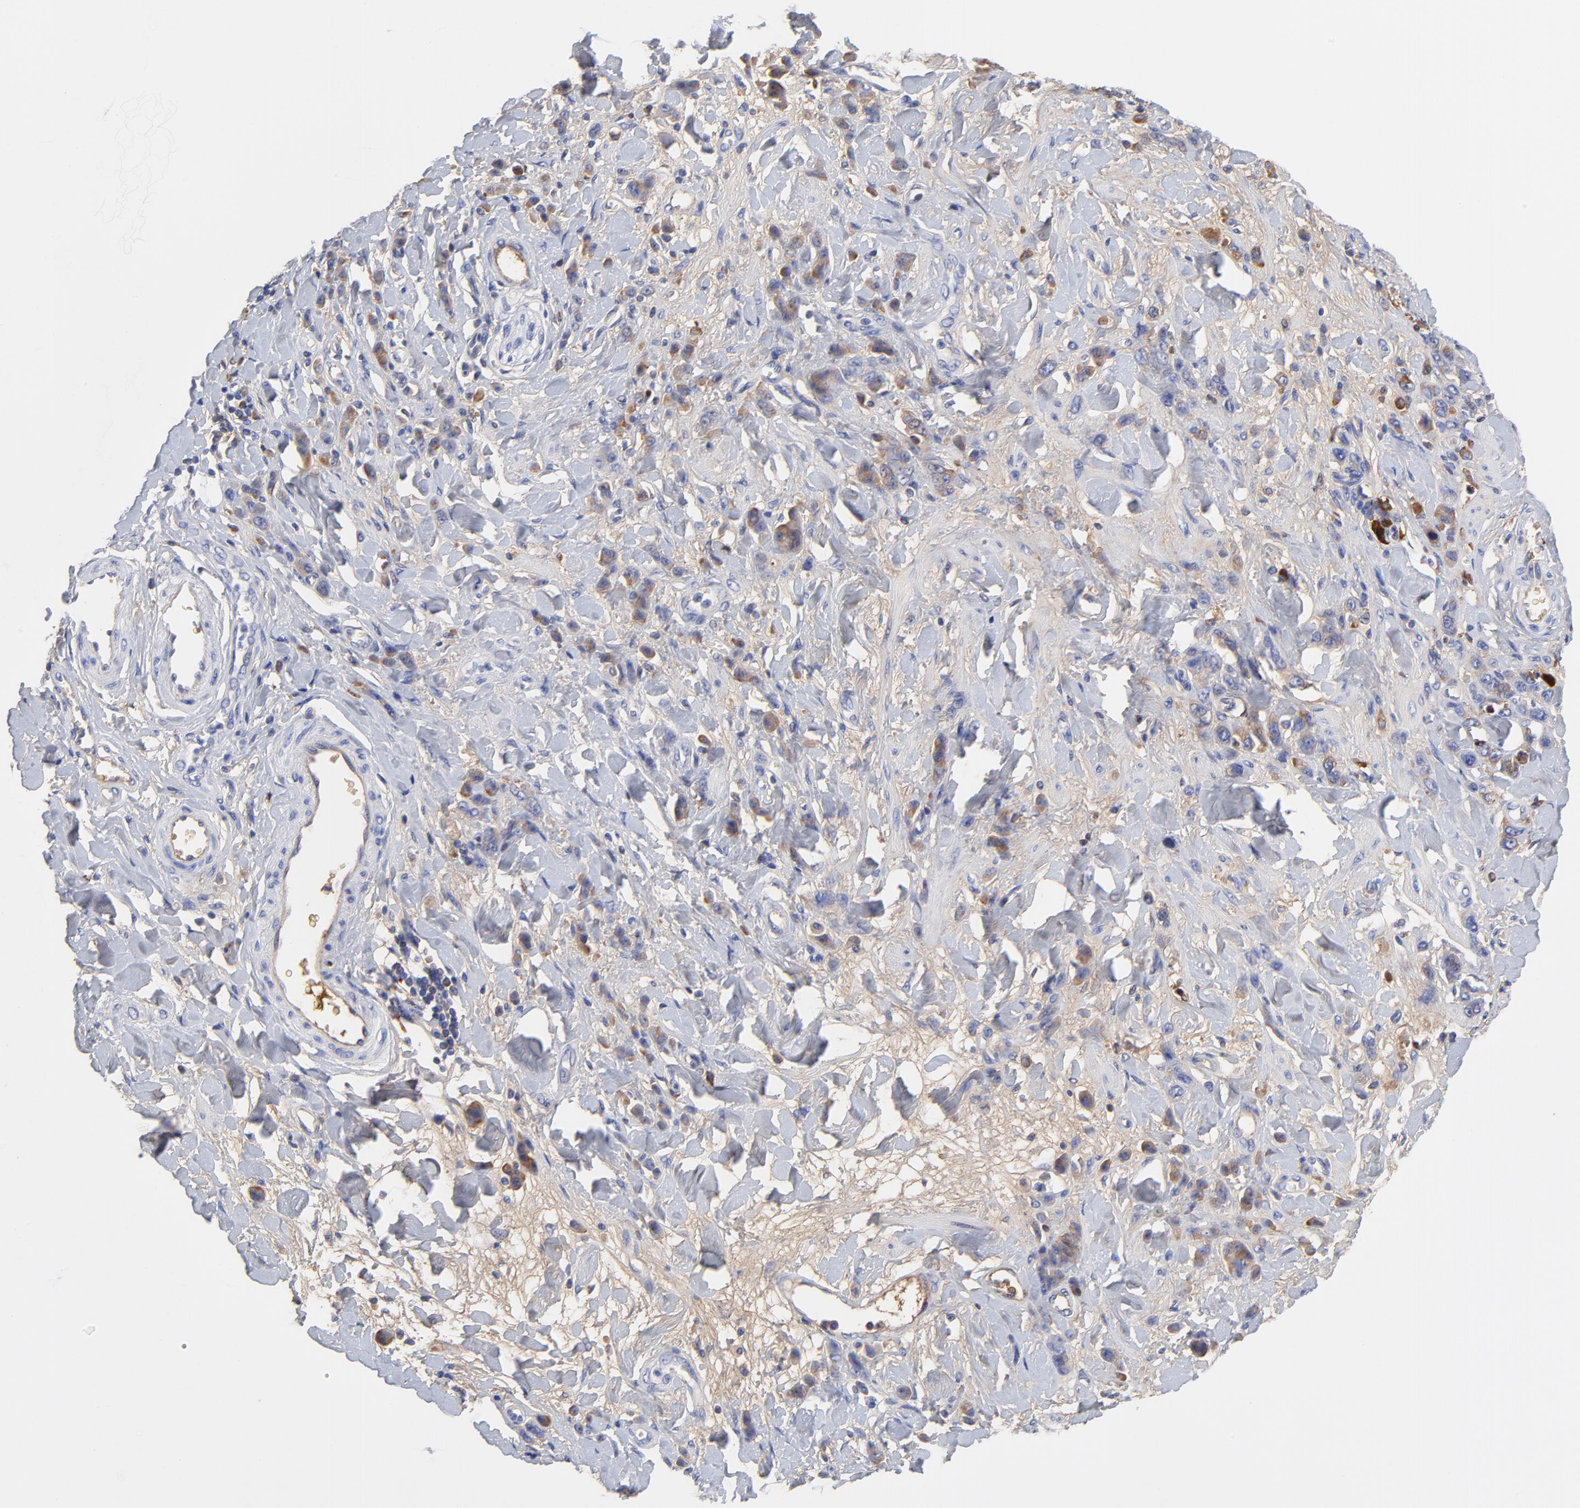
{"staining": {"intensity": "weak", "quantity": "25%-75%", "location": "cytoplasmic/membranous"}, "tissue": "stomach cancer", "cell_type": "Tumor cells", "image_type": "cancer", "snomed": [{"axis": "morphology", "description": "Normal tissue, NOS"}, {"axis": "morphology", "description": "Adenocarcinoma, NOS"}, {"axis": "topography", "description": "Stomach"}], "caption": "Immunohistochemistry (IHC) (DAB) staining of human stomach cancer (adenocarcinoma) displays weak cytoplasmic/membranous protein expression in about 25%-75% of tumor cells.", "gene": "IGLV3-10", "patient": {"sex": "male", "age": 82}}